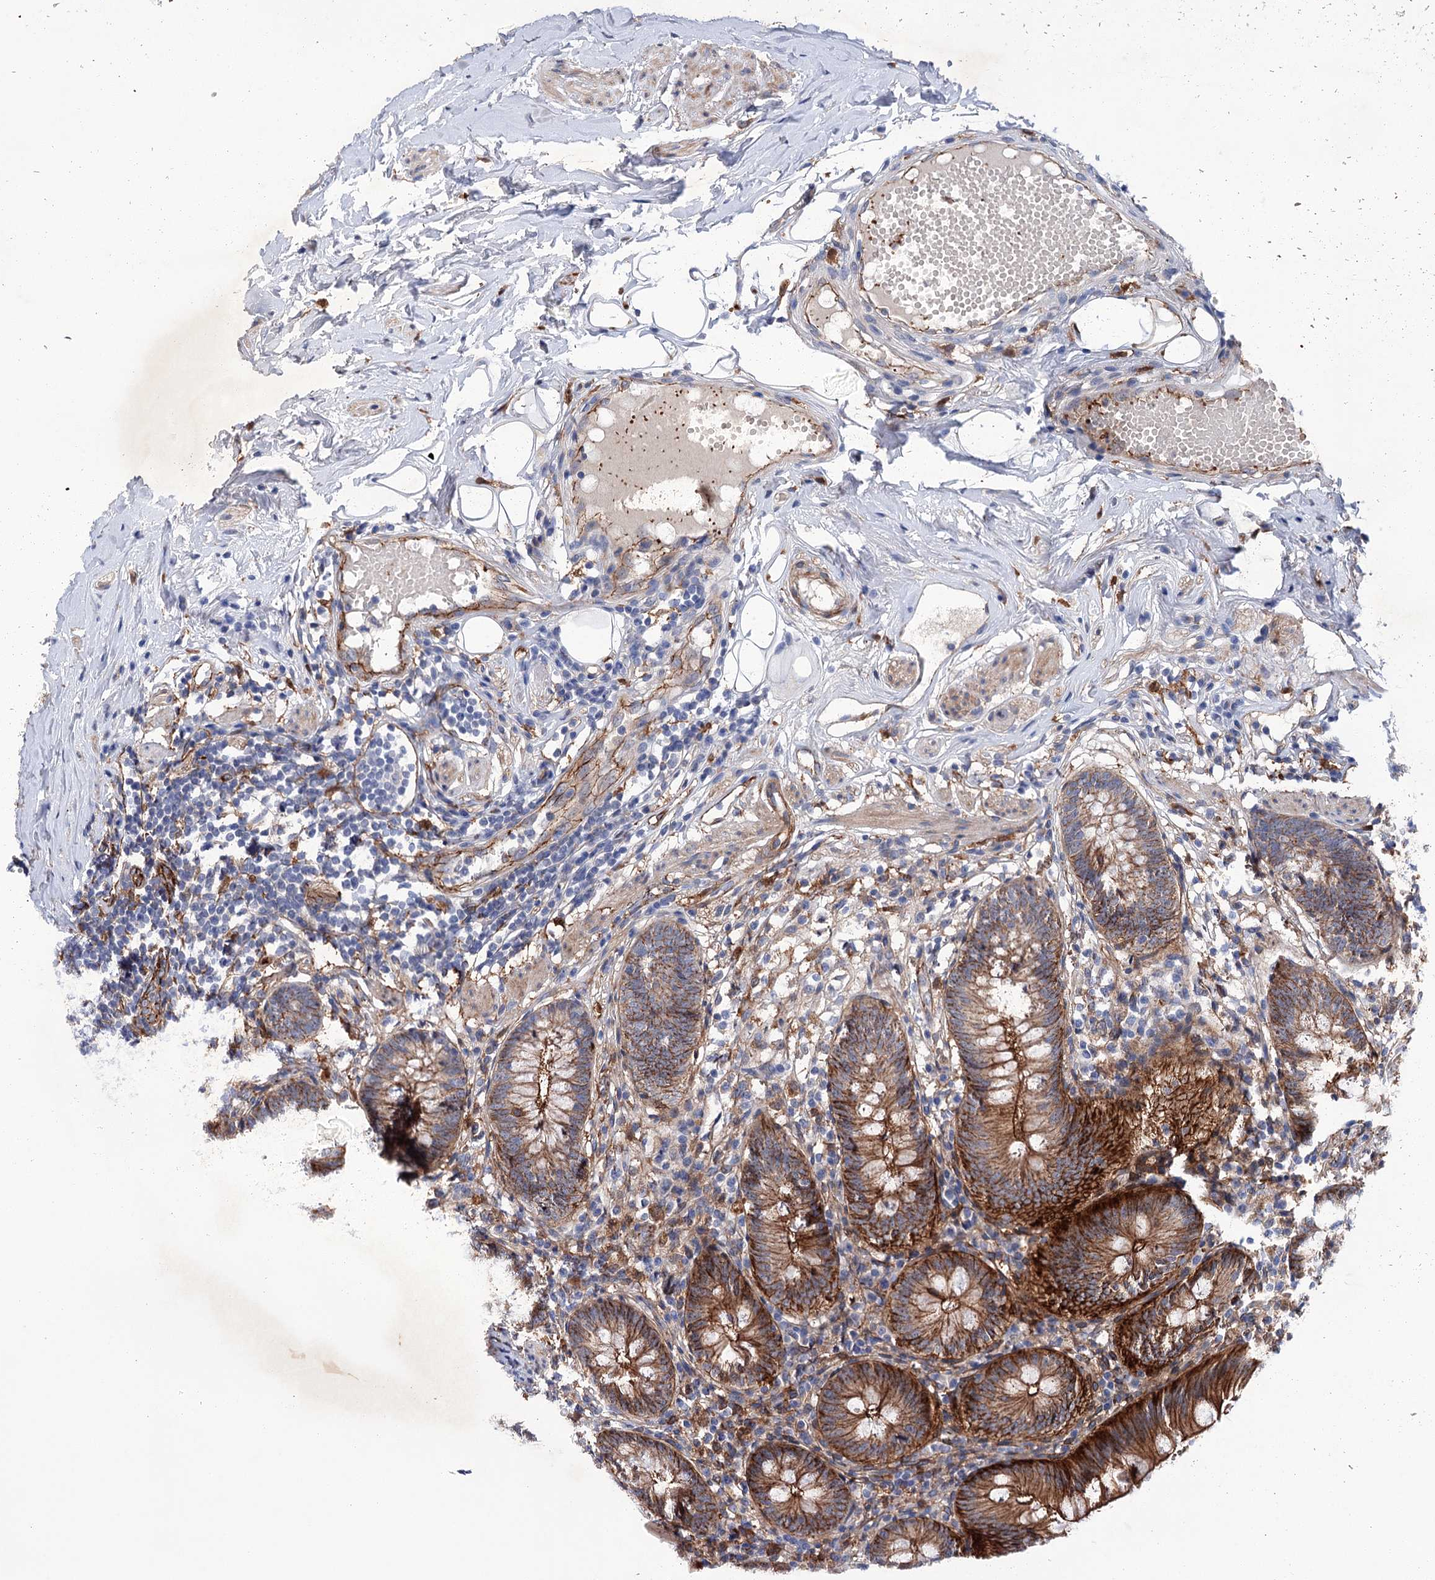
{"staining": {"intensity": "strong", "quantity": ">75%", "location": "cytoplasmic/membranous"}, "tissue": "appendix", "cell_type": "Glandular cells", "image_type": "normal", "snomed": [{"axis": "morphology", "description": "Normal tissue, NOS"}, {"axis": "topography", "description": "Appendix"}], "caption": "Appendix stained for a protein demonstrates strong cytoplasmic/membranous positivity in glandular cells. (DAB (3,3'-diaminobenzidine) IHC, brown staining for protein, blue staining for nuclei).", "gene": "TMTC3", "patient": {"sex": "female", "age": 62}}